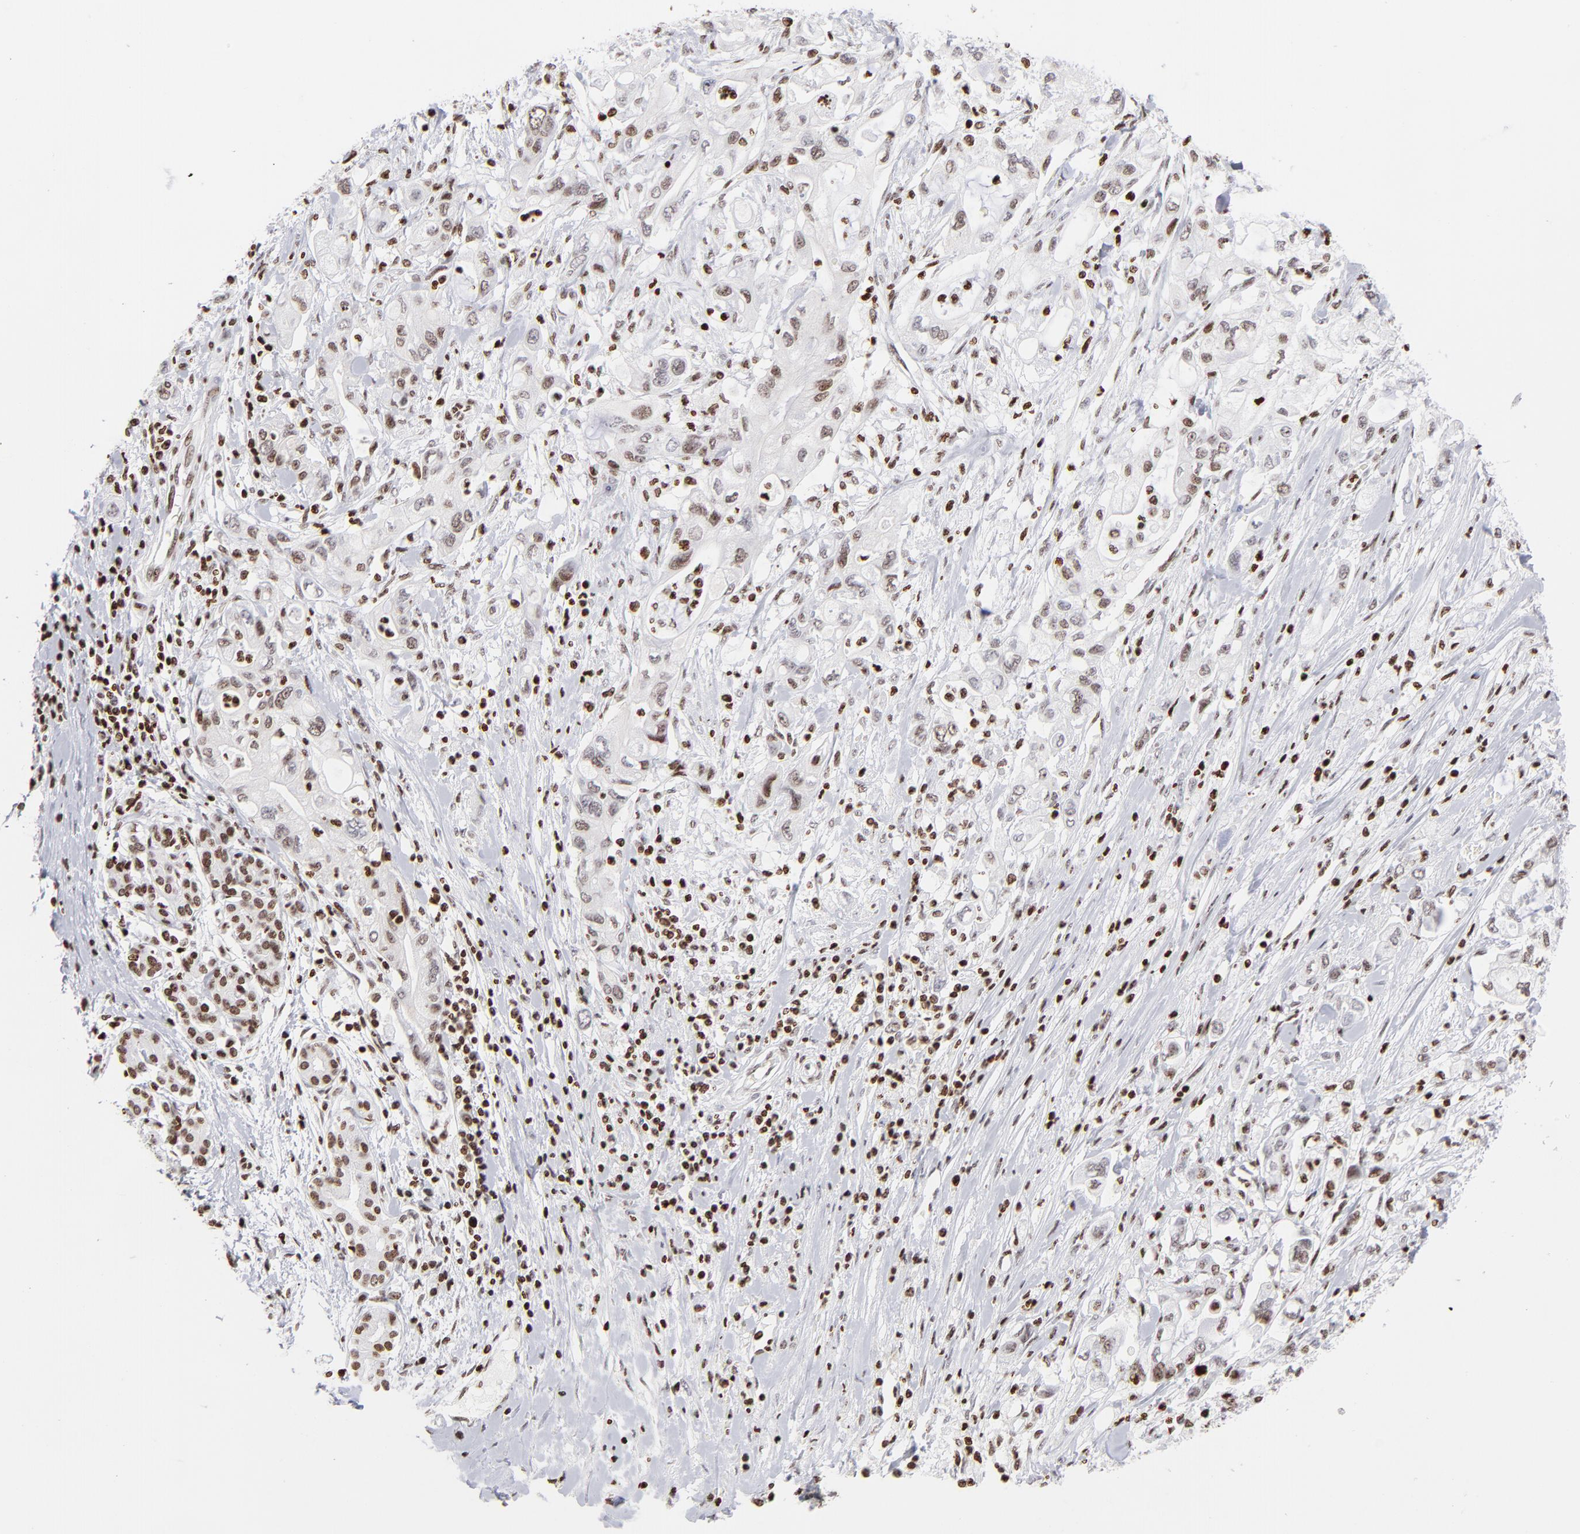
{"staining": {"intensity": "moderate", "quantity": "25%-75%", "location": "nuclear"}, "tissue": "pancreatic cancer", "cell_type": "Tumor cells", "image_type": "cancer", "snomed": [{"axis": "morphology", "description": "Adenocarcinoma, NOS"}, {"axis": "topography", "description": "Pancreas"}], "caption": "Immunohistochemical staining of adenocarcinoma (pancreatic) displays medium levels of moderate nuclear staining in about 25%-75% of tumor cells.", "gene": "RTL4", "patient": {"sex": "male", "age": 79}}